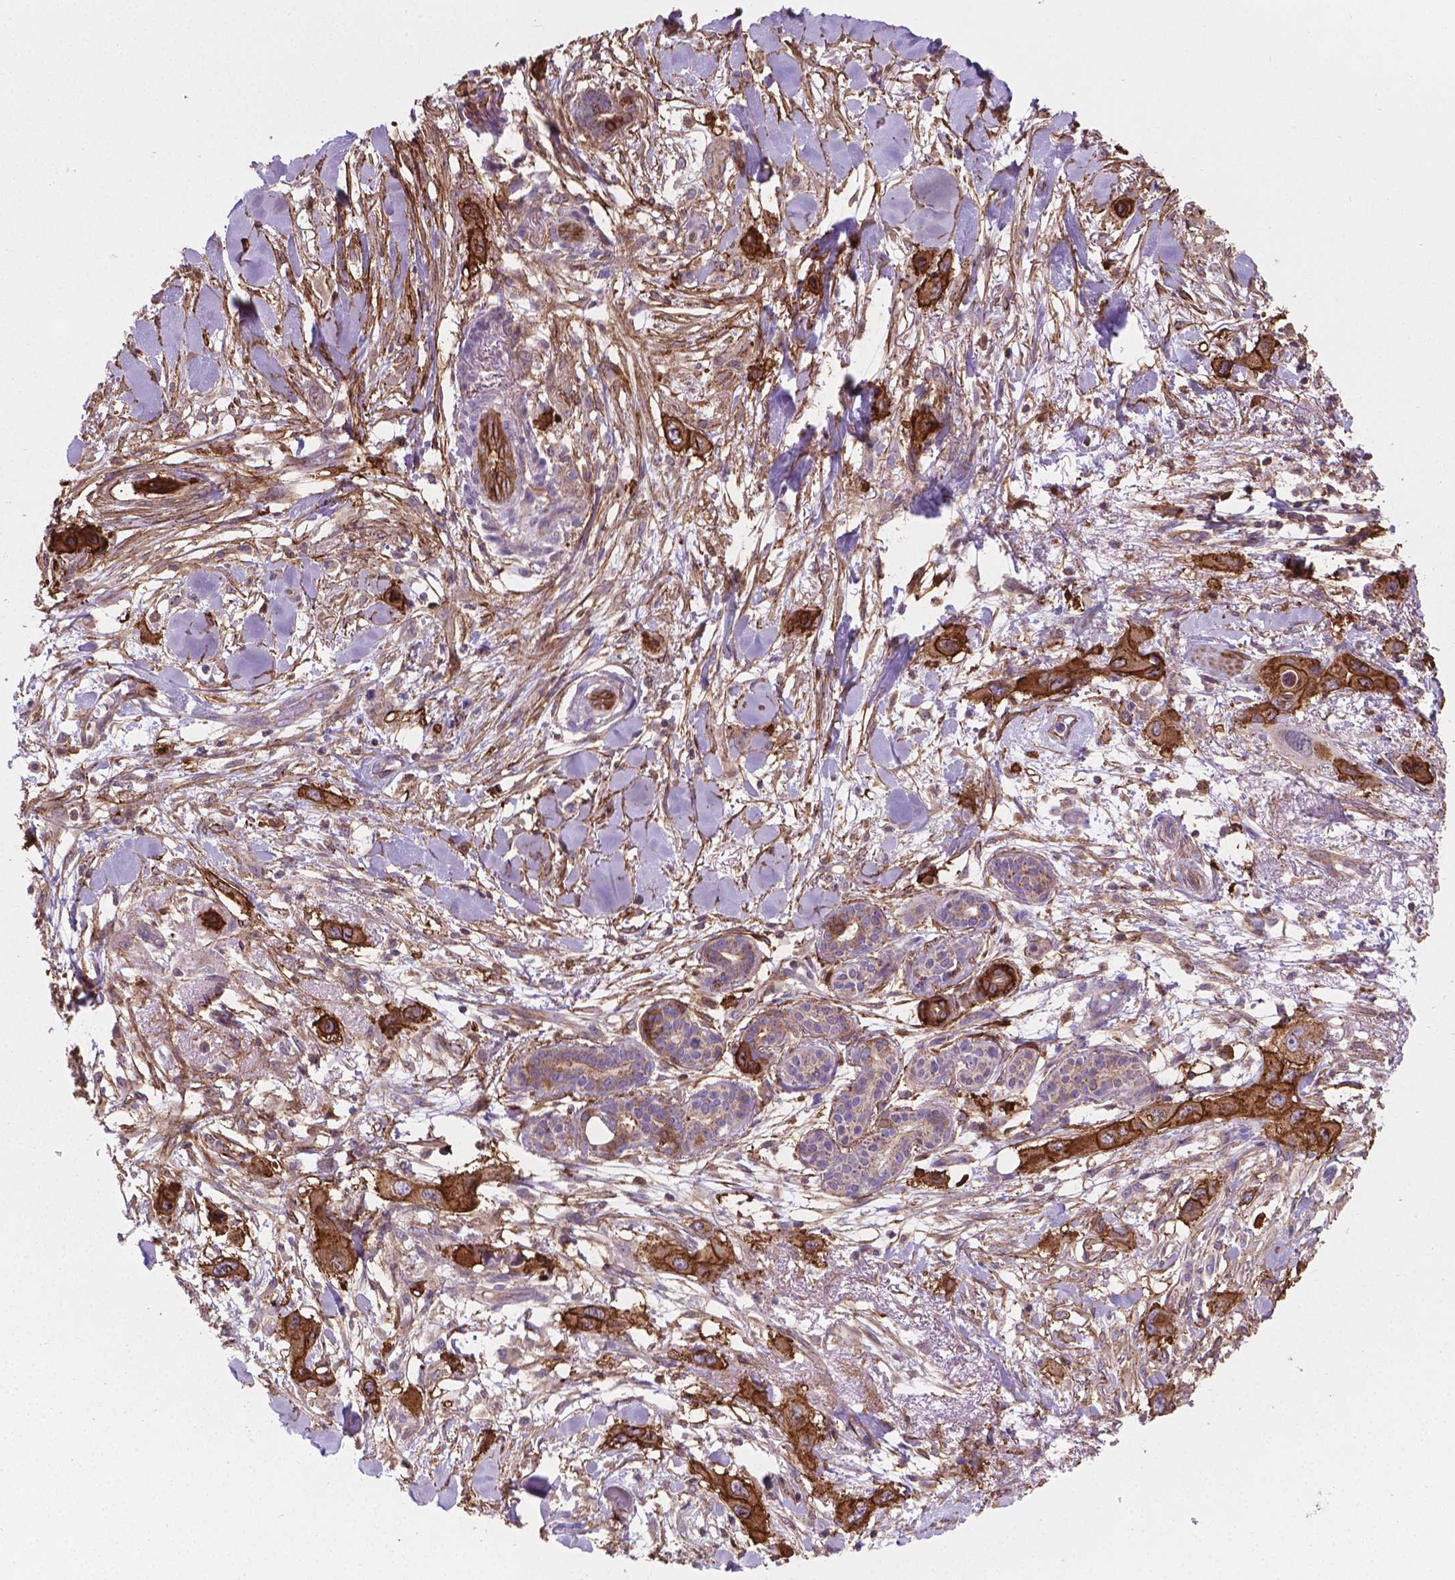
{"staining": {"intensity": "strong", "quantity": ">75%", "location": "cytoplasmic/membranous"}, "tissue": "skin cancer", "cell_type": "Tumor cells", "image_type": "cancer", "snomed": [{"axis": "morphology", "description": "Squamous cell carcinoma, NOS"}, {"axis": "topography", "description": "Skin"}], "caption": "Squamous cell carcinoma (skin) stained with a brown dye demonstrates strong cytoplasmic/membranous positive expression in approximately >75% of tumor cells.", "gene": "TCAF1", "patient": {"sex": "male", "age": 79}}